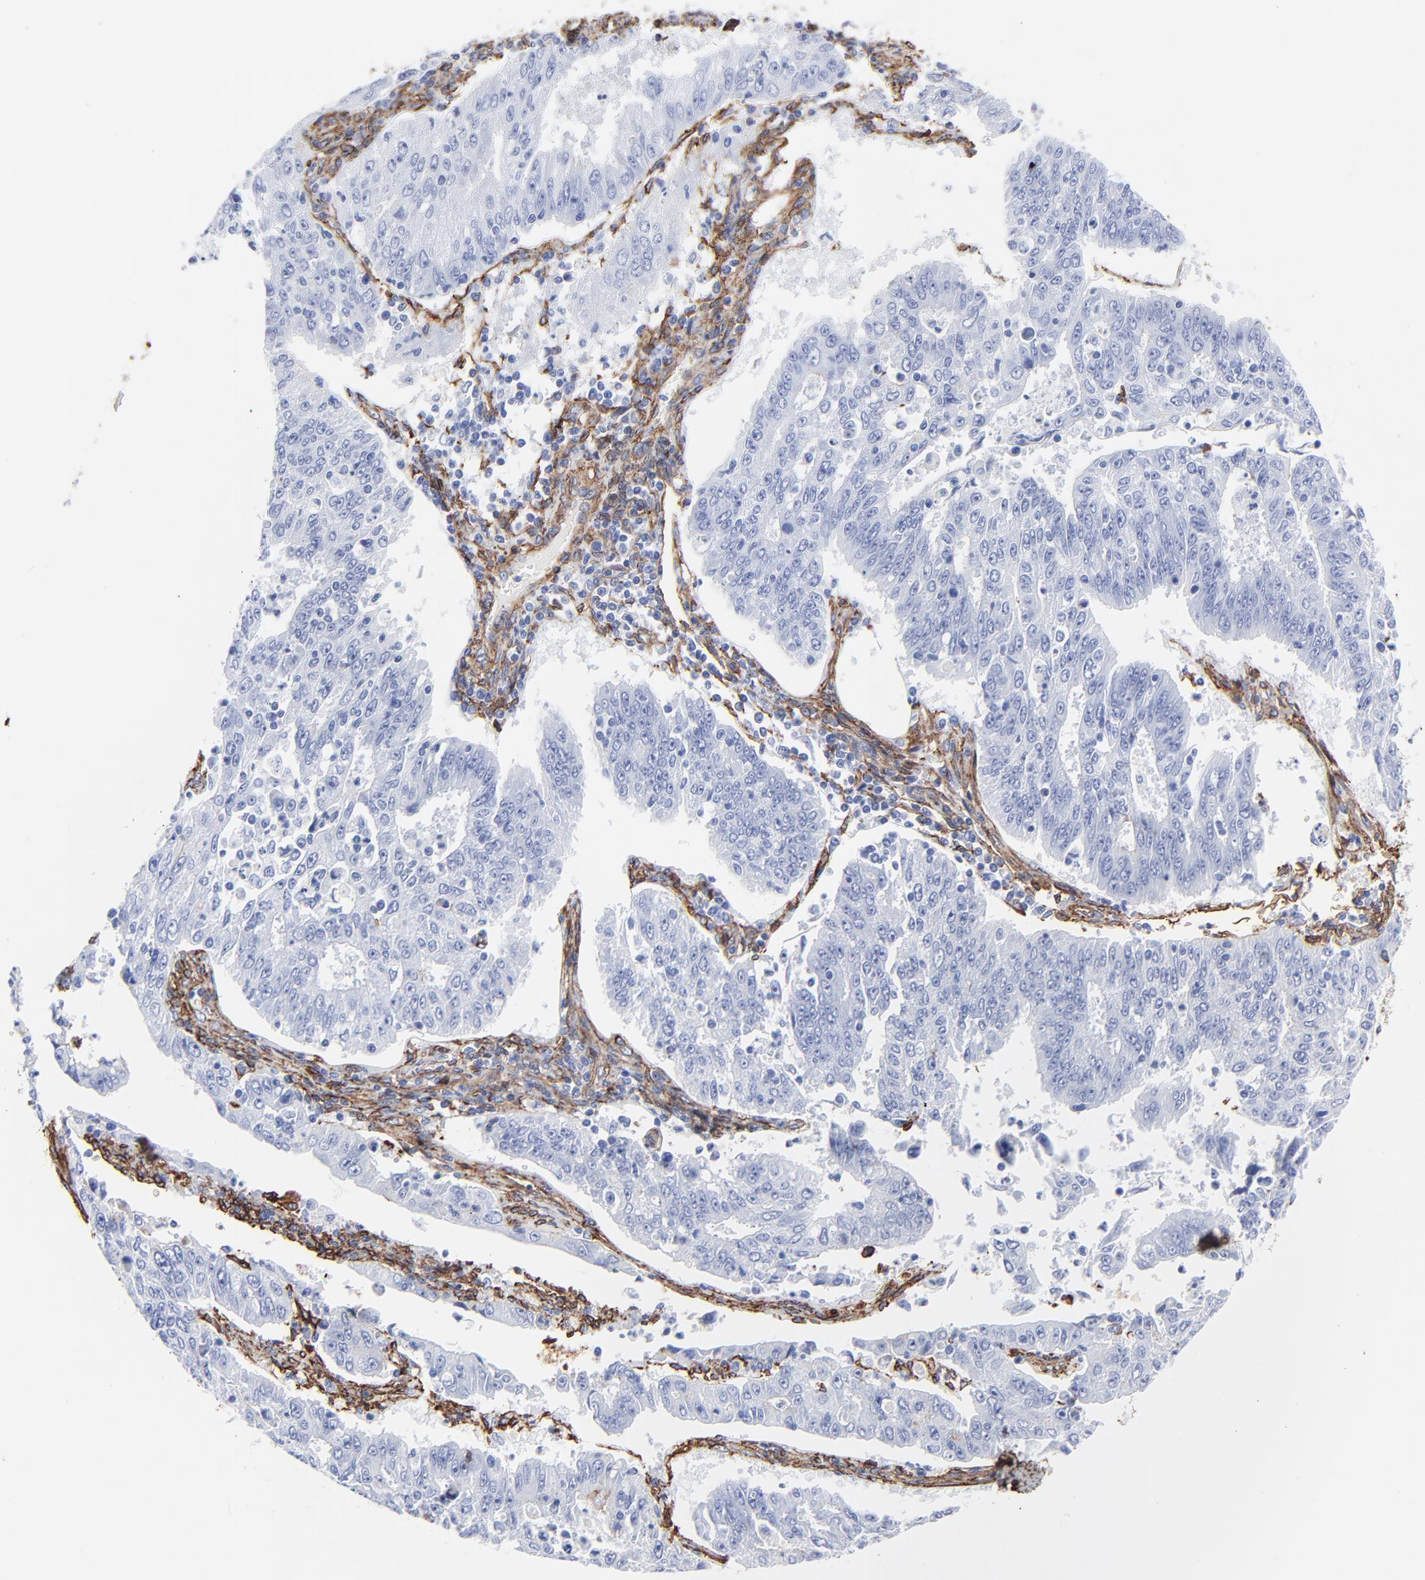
{"staining": {"intensity": "negative", "quantity": "none", "location": "none"}, "tissue": "endometrial cancer", "cell_type": "Tumor cells", "image_type": "cancer", "snomed": [{"axis": "morphology", "description": "Adenocarcinoma, NOS"}, {"axis": "topography", "description": "Endometrium"}], "caption": "Immunohistochemical staining of endometrial cancer (adenocarcinoma) shows no significant staining in tumor cells. (DAB immunohistochemistry (IHC), high magnification).", "gene": "CAV1", "patient": {"sex": "female", "age": 42}}